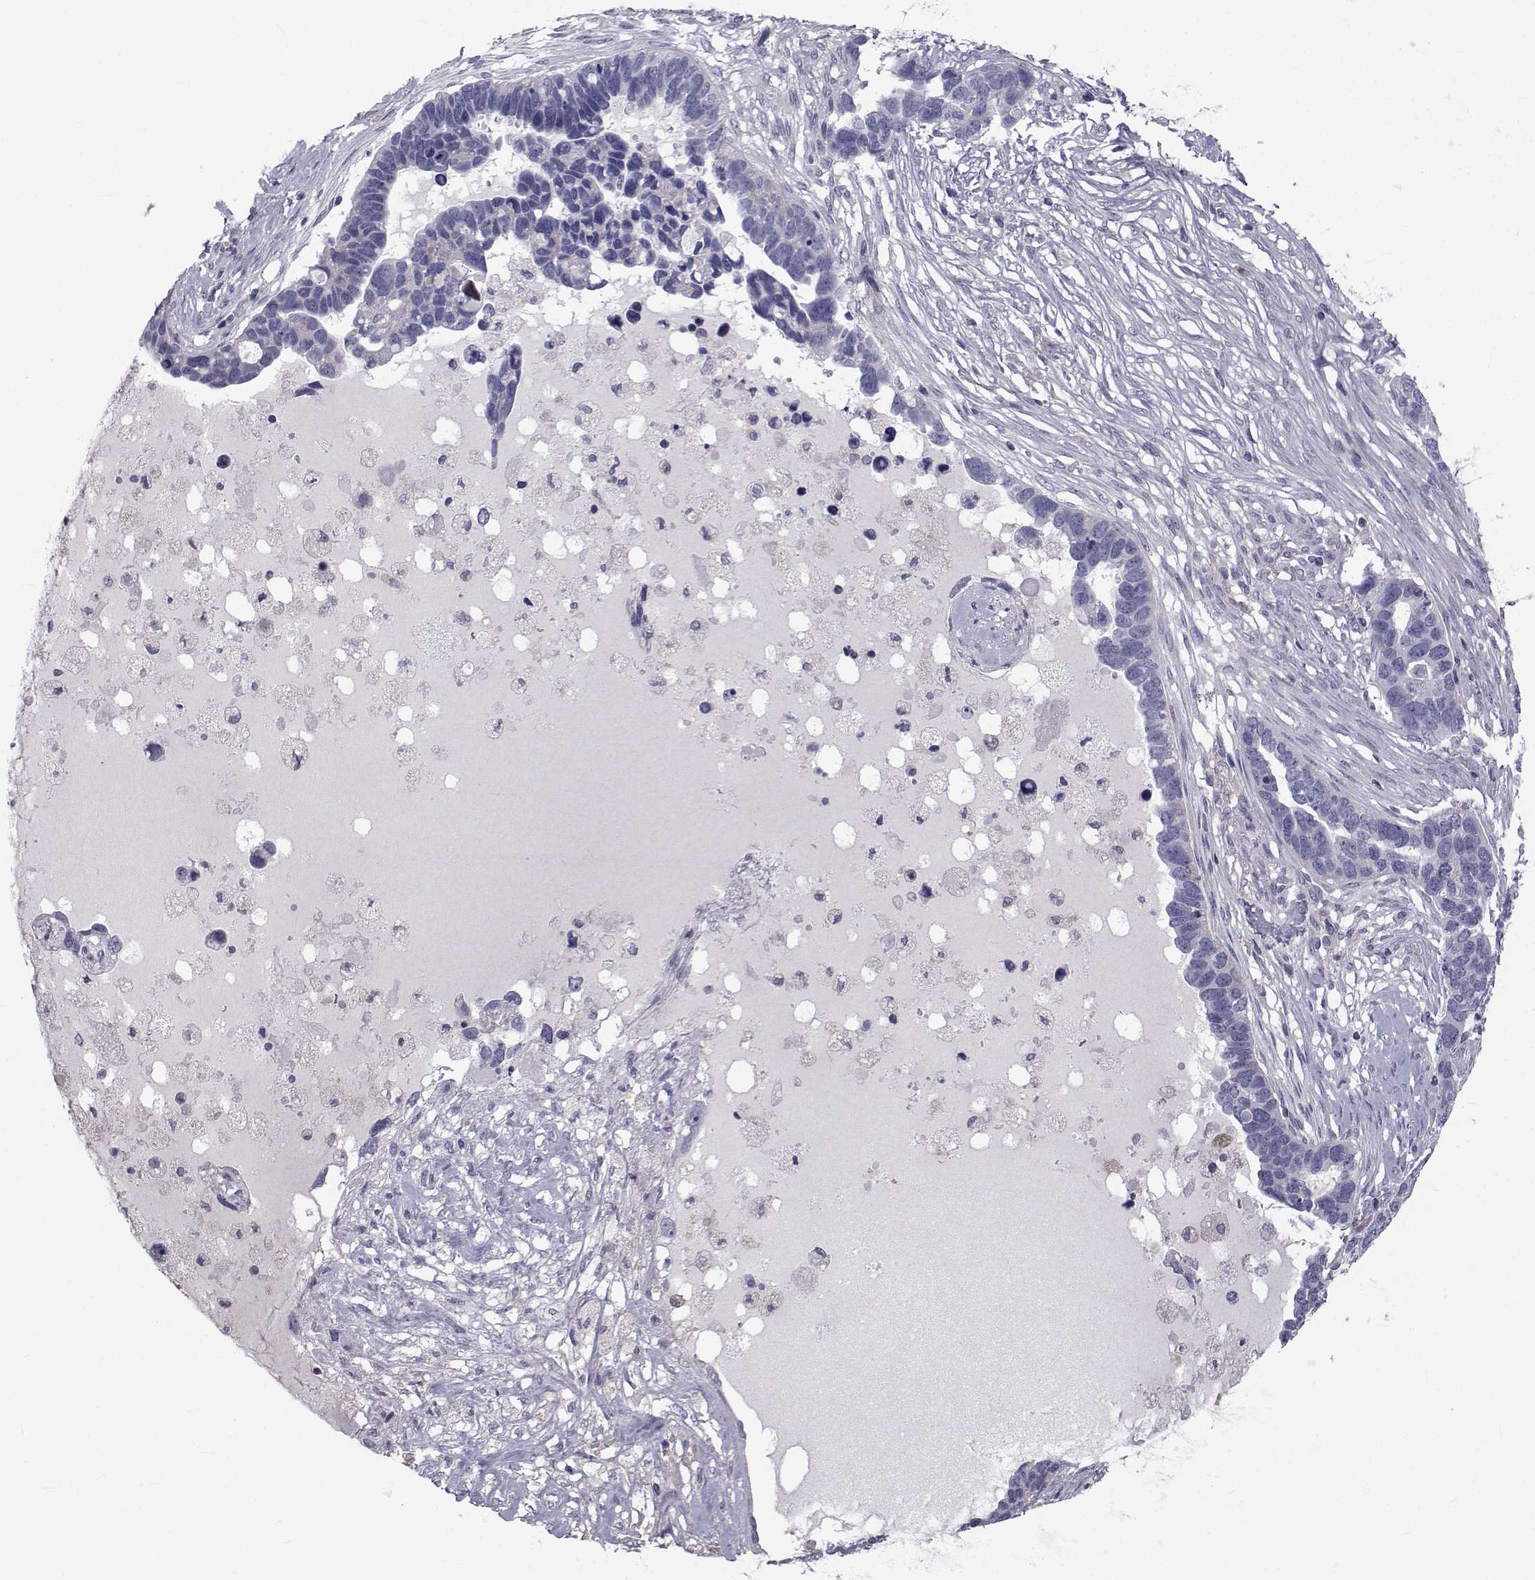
{"staining": {"intensity": "negative", "quantity": "none", "location": "none"}, "tissue": "ovarian cancer", "cell_type": "Tumor cells", "image_type": "cancer", "snomed": [{"axis": "morphology", "description": "Cystadenocarcinoma, serous, NOS"}, {"axis": "topography", "description": "Ovary"}], "caption": "Ovarian cancer (serous cystadenocarcinoma) was stained to show a protein in brown. There is no significant positivity in tumor cells.", "gene": "FDXR", "patient": {"sex": "female", "age": 54}}